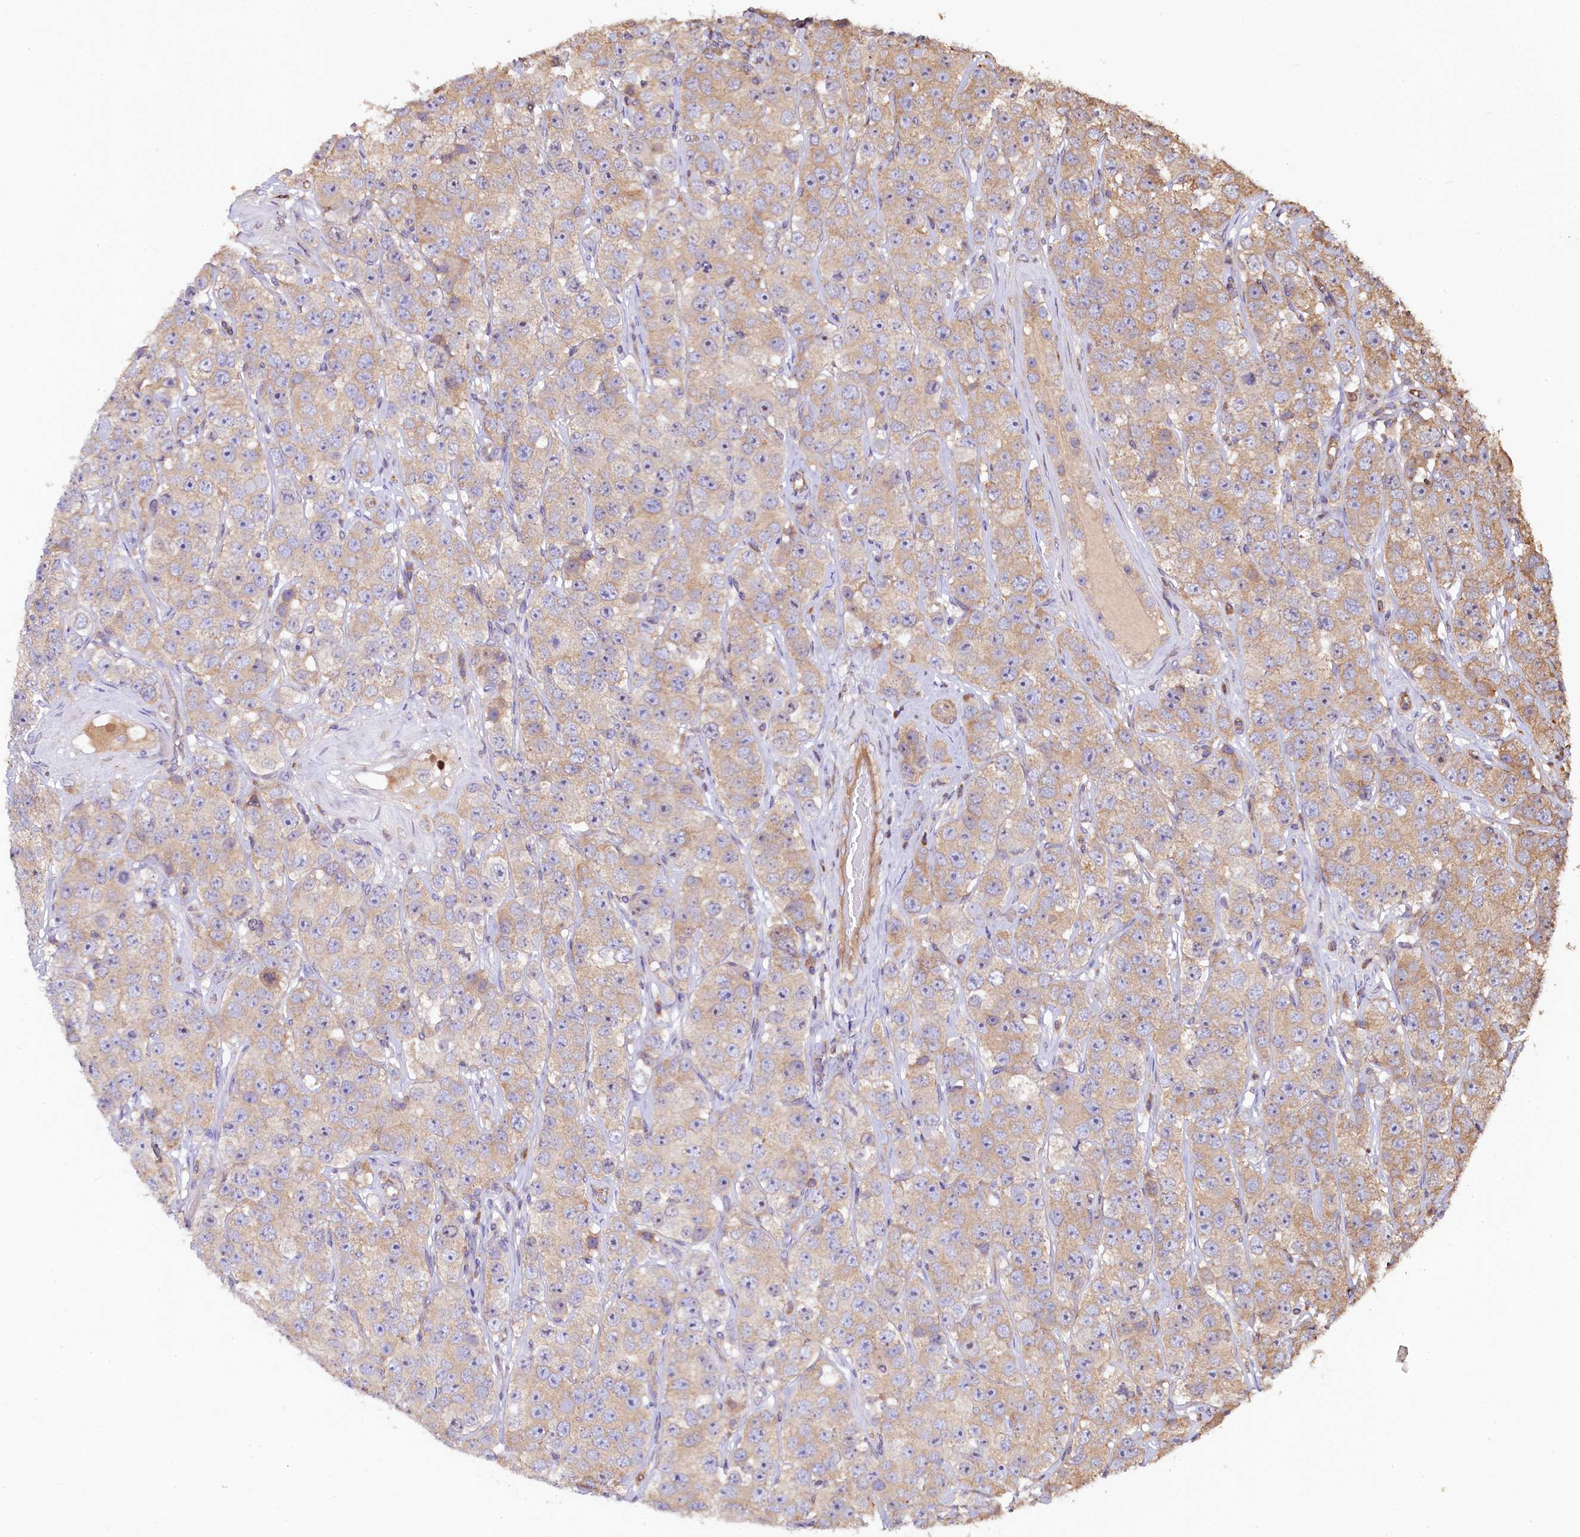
{"staining": {"intensity": "weak", "quantity": "25%-75%", "location": "cytoplasmic/membranous"}, "tissue": "testis cancer", "cell_type": "Tumor cells", "image_type": "cancer", "snomed": [{"axis": "morphology", "description": "Seminoma, NOS"}, {"axis": "topography", "description": "Testis"}], "caption": "IHC photomicrograph of neoplastic tissue: human testis cancer stained using IHC displays low levels of weak protein expression localized specifically in the cytoplasmic/membranous of tumor cells, appearing as a cytoplasmic/membranous brown color.", "gene": "KLHDC4", "patient": {"sex": "male", "age": 28}}